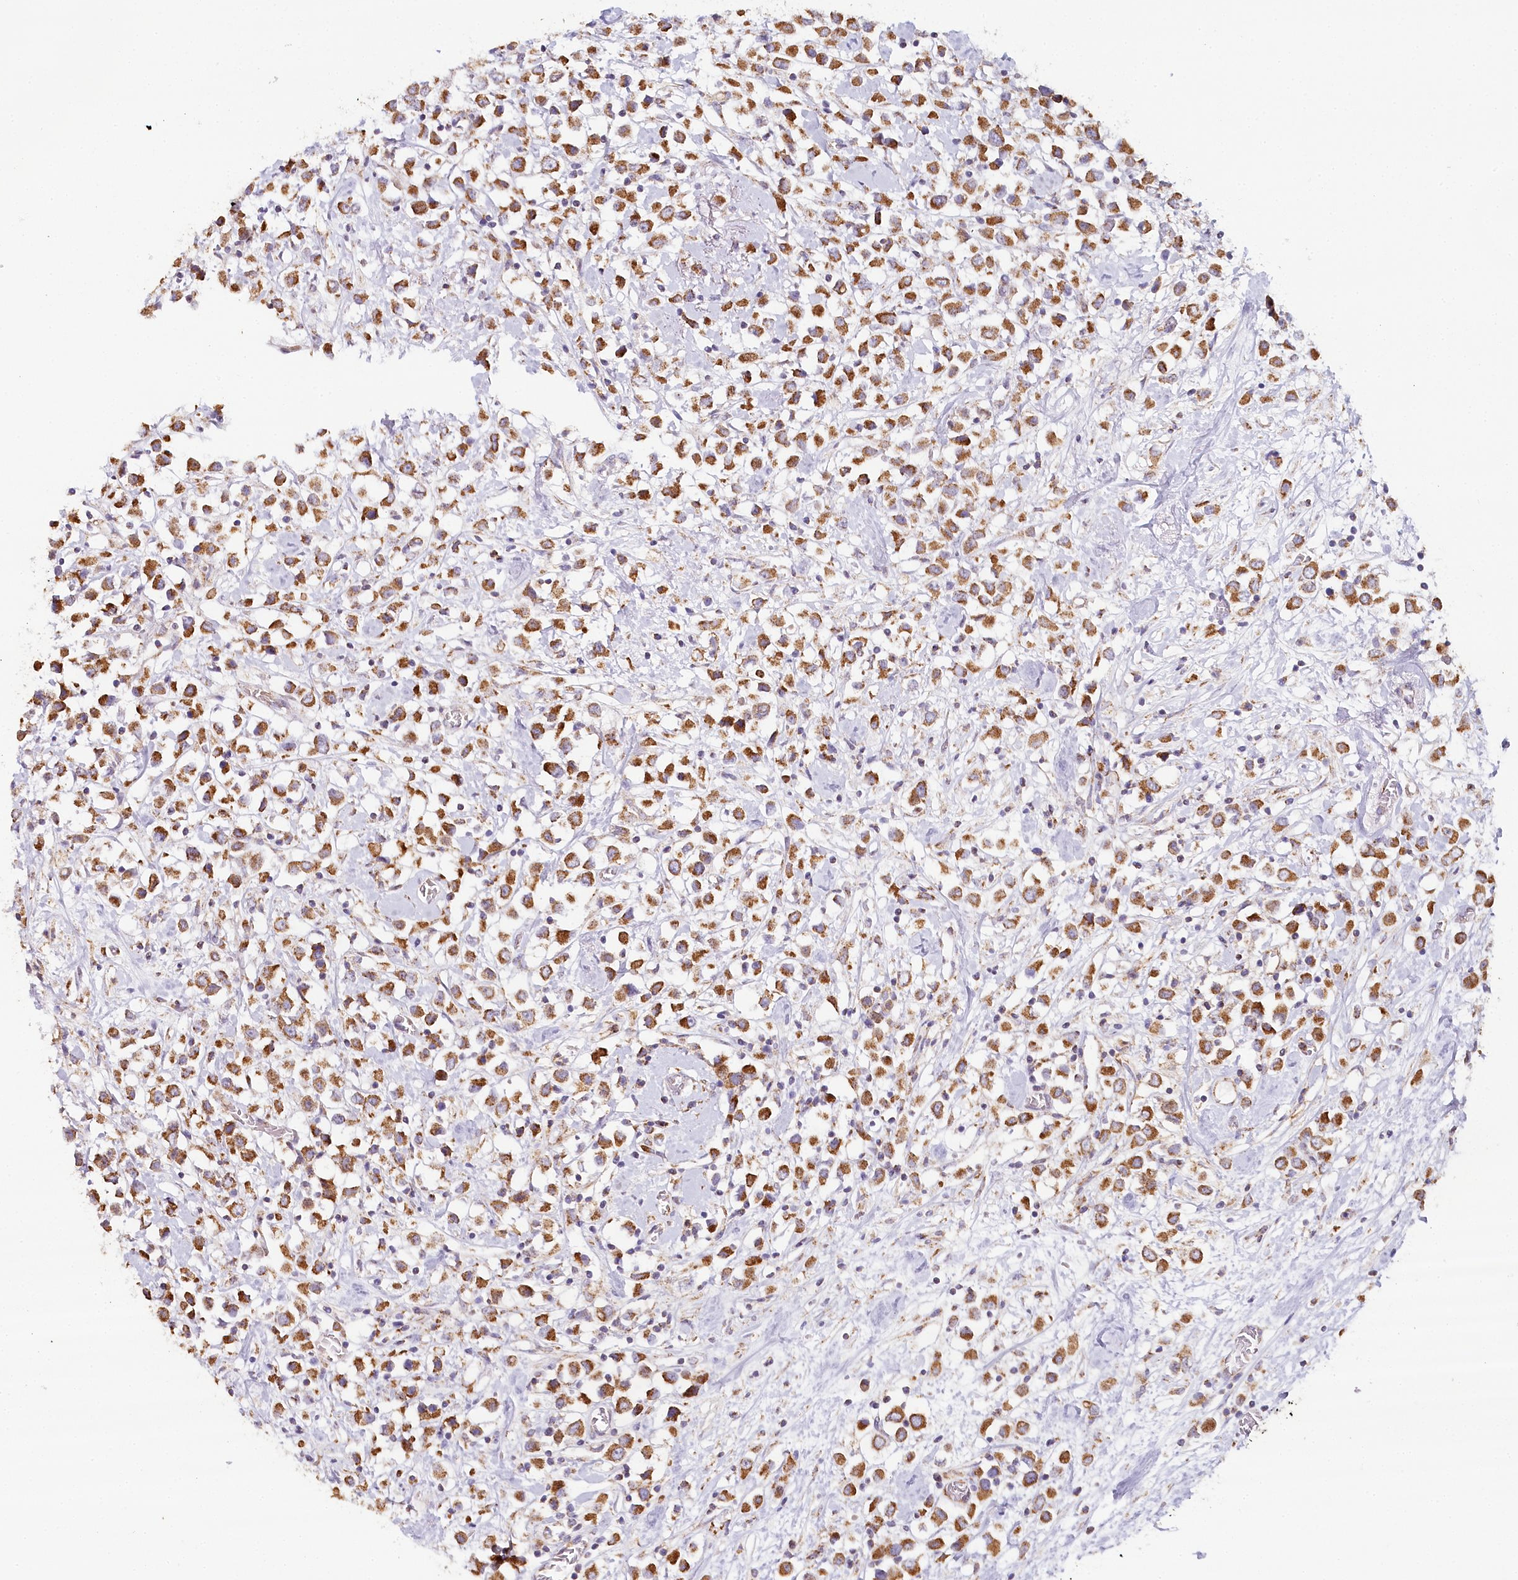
{"staining": {"intensity": "moderate", "quantity": ">75%", "location": "cytoplasmic/membranous"}, "tissue": "breast cancer", "cell_type": "Tumor cells", "image_type": "cancer", "snomed": [{"axis": "morphology", "description": "Duct carcinoma"}, {"axis": "topography", "description": "Breast"}], "caption": "An immunohistochemistry (IHC) histopathology image of neoplastic tissue is shown. Protein staining in brown labels moderate cytoplasmic/membranous positivity in breast cancer (invasive ductal carcinoma) within tumor cells.", "gene": "MMP25", "patient": {"sex": "female", "age": 61}}